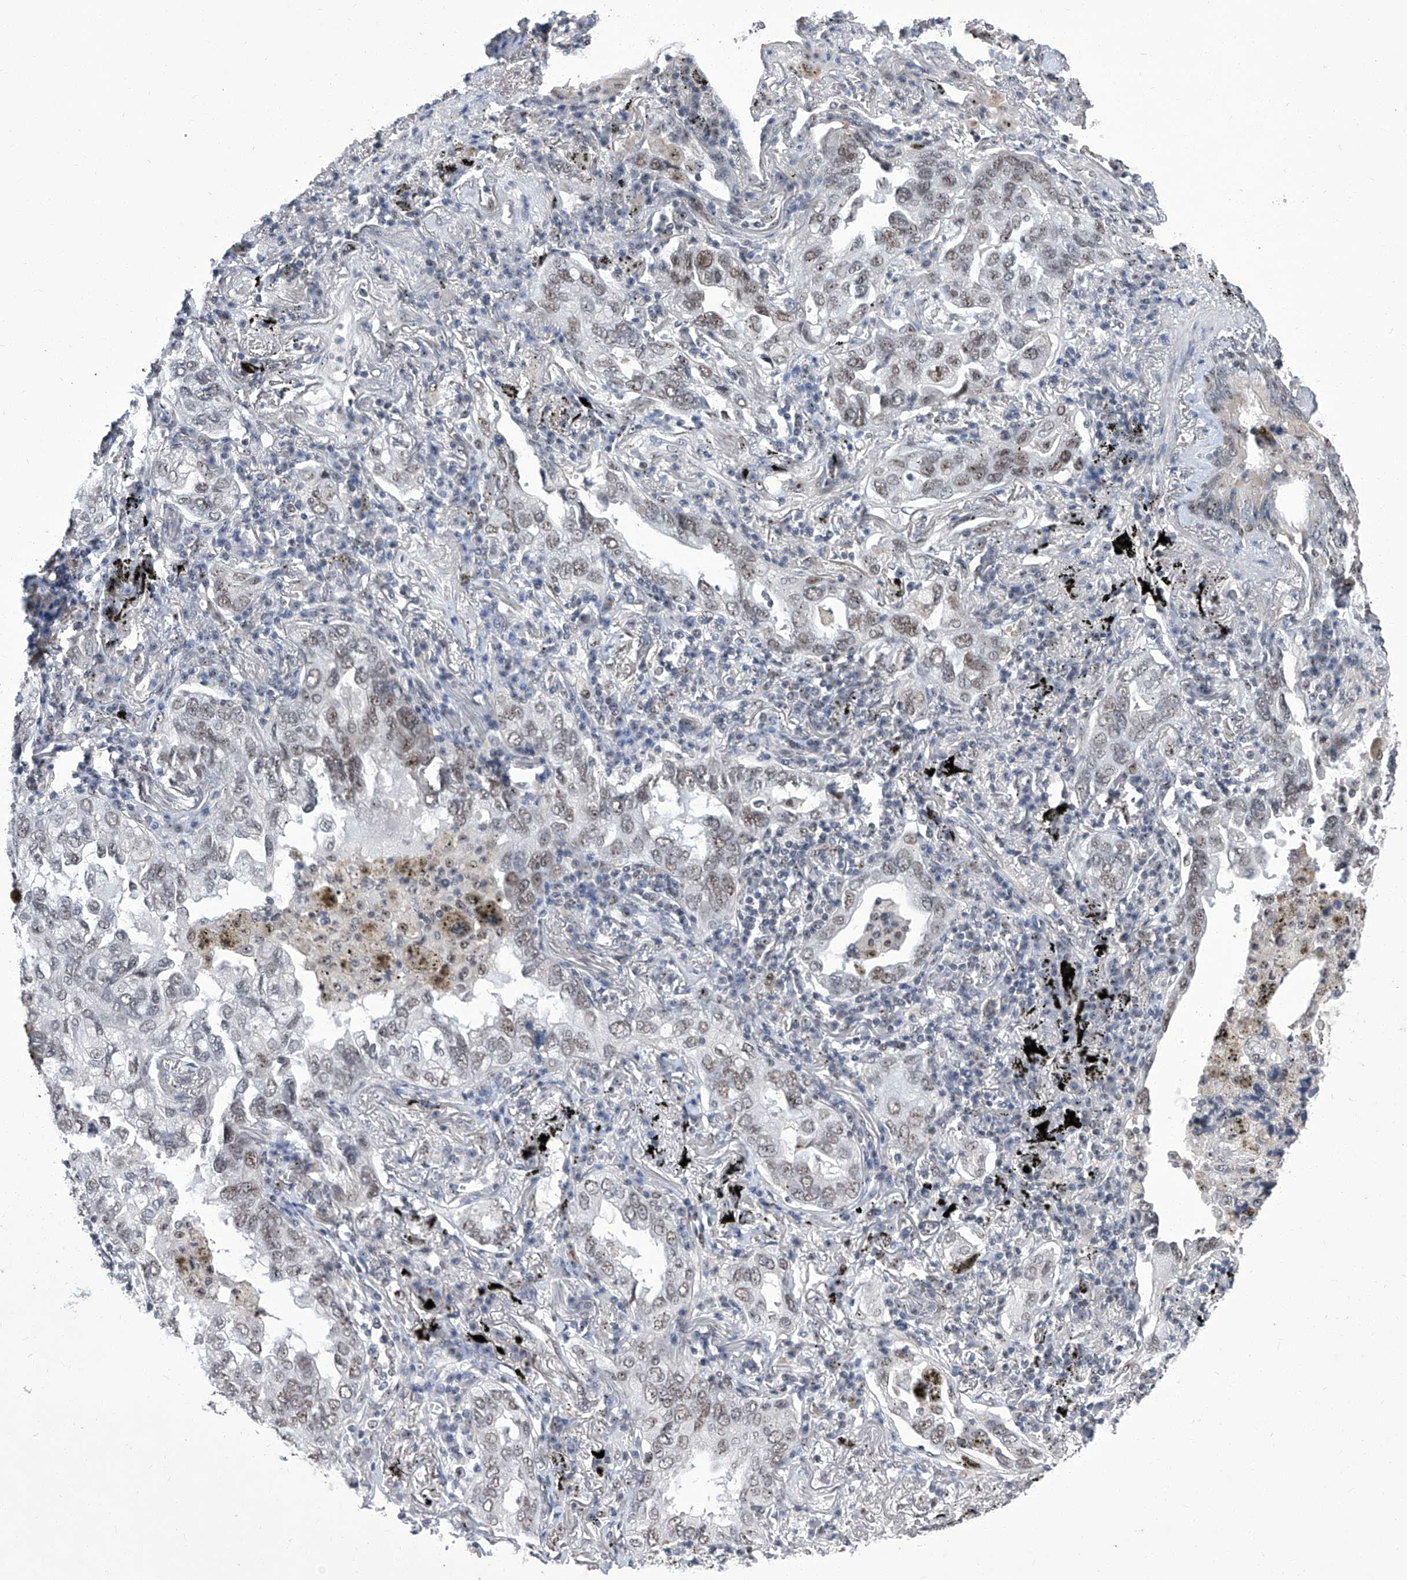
{"staining": {"intensity": "weak", "quantity": "<25%", "location": "nuclear"}, "tissue": "lung cancer", "cell_type": "Tumor cells", "image_type": "cancer", "snomed": [{"axis": "morphology", "description": "Adenocarcinoma, NOS"}, {"axis": "topography", "description": "Lung"}], "caption": "Tumor cells are negative for protein expression in human lung cancer (adenocarcinoma).", "gene": "CMTR1", "patient": {"sex": "male", "age": 65}}